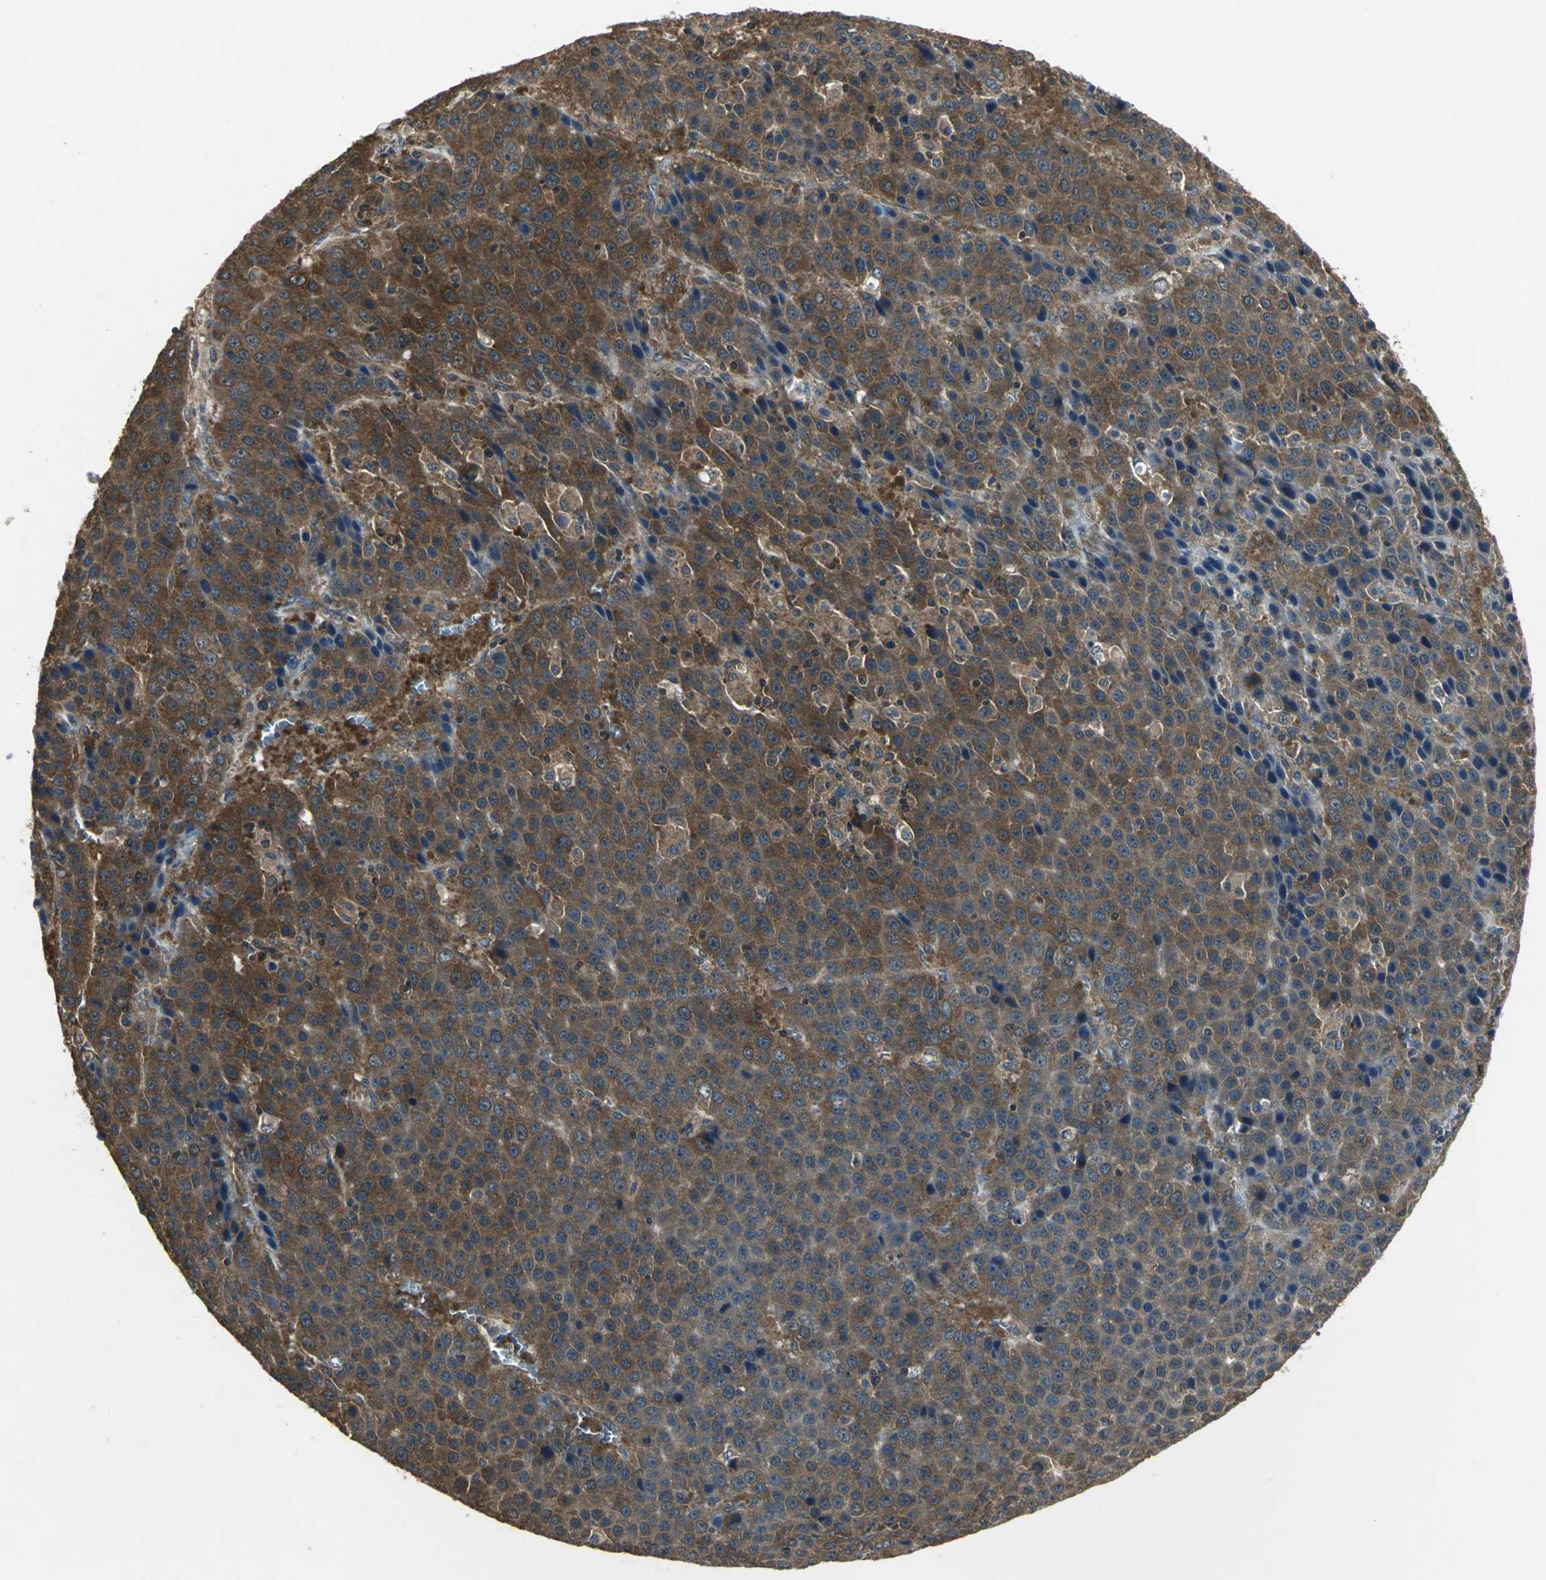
{"staining": {"intensity": "moderate", "quantity": ">75%", "location": "cytoplasmic/membranous"}, "tissue": "liver cancer", "cell_type": "Tumor cells", "image_type": "cancer", "snomed": [{"axis": "morphology", "description": "Carcinoma, Hepatocellular, NOS"}, {"axis": "topography", "description": "Liver"}], "caption": "An immunohistochemistry (IHC) image of tumor tissue is shown. Protein staining in brown shows moderate cytoplasmic/membranous positivity in liver cancer within tumor cells.", "gene": "IRF3", "patient": {"sex": "female", "age": 53}}